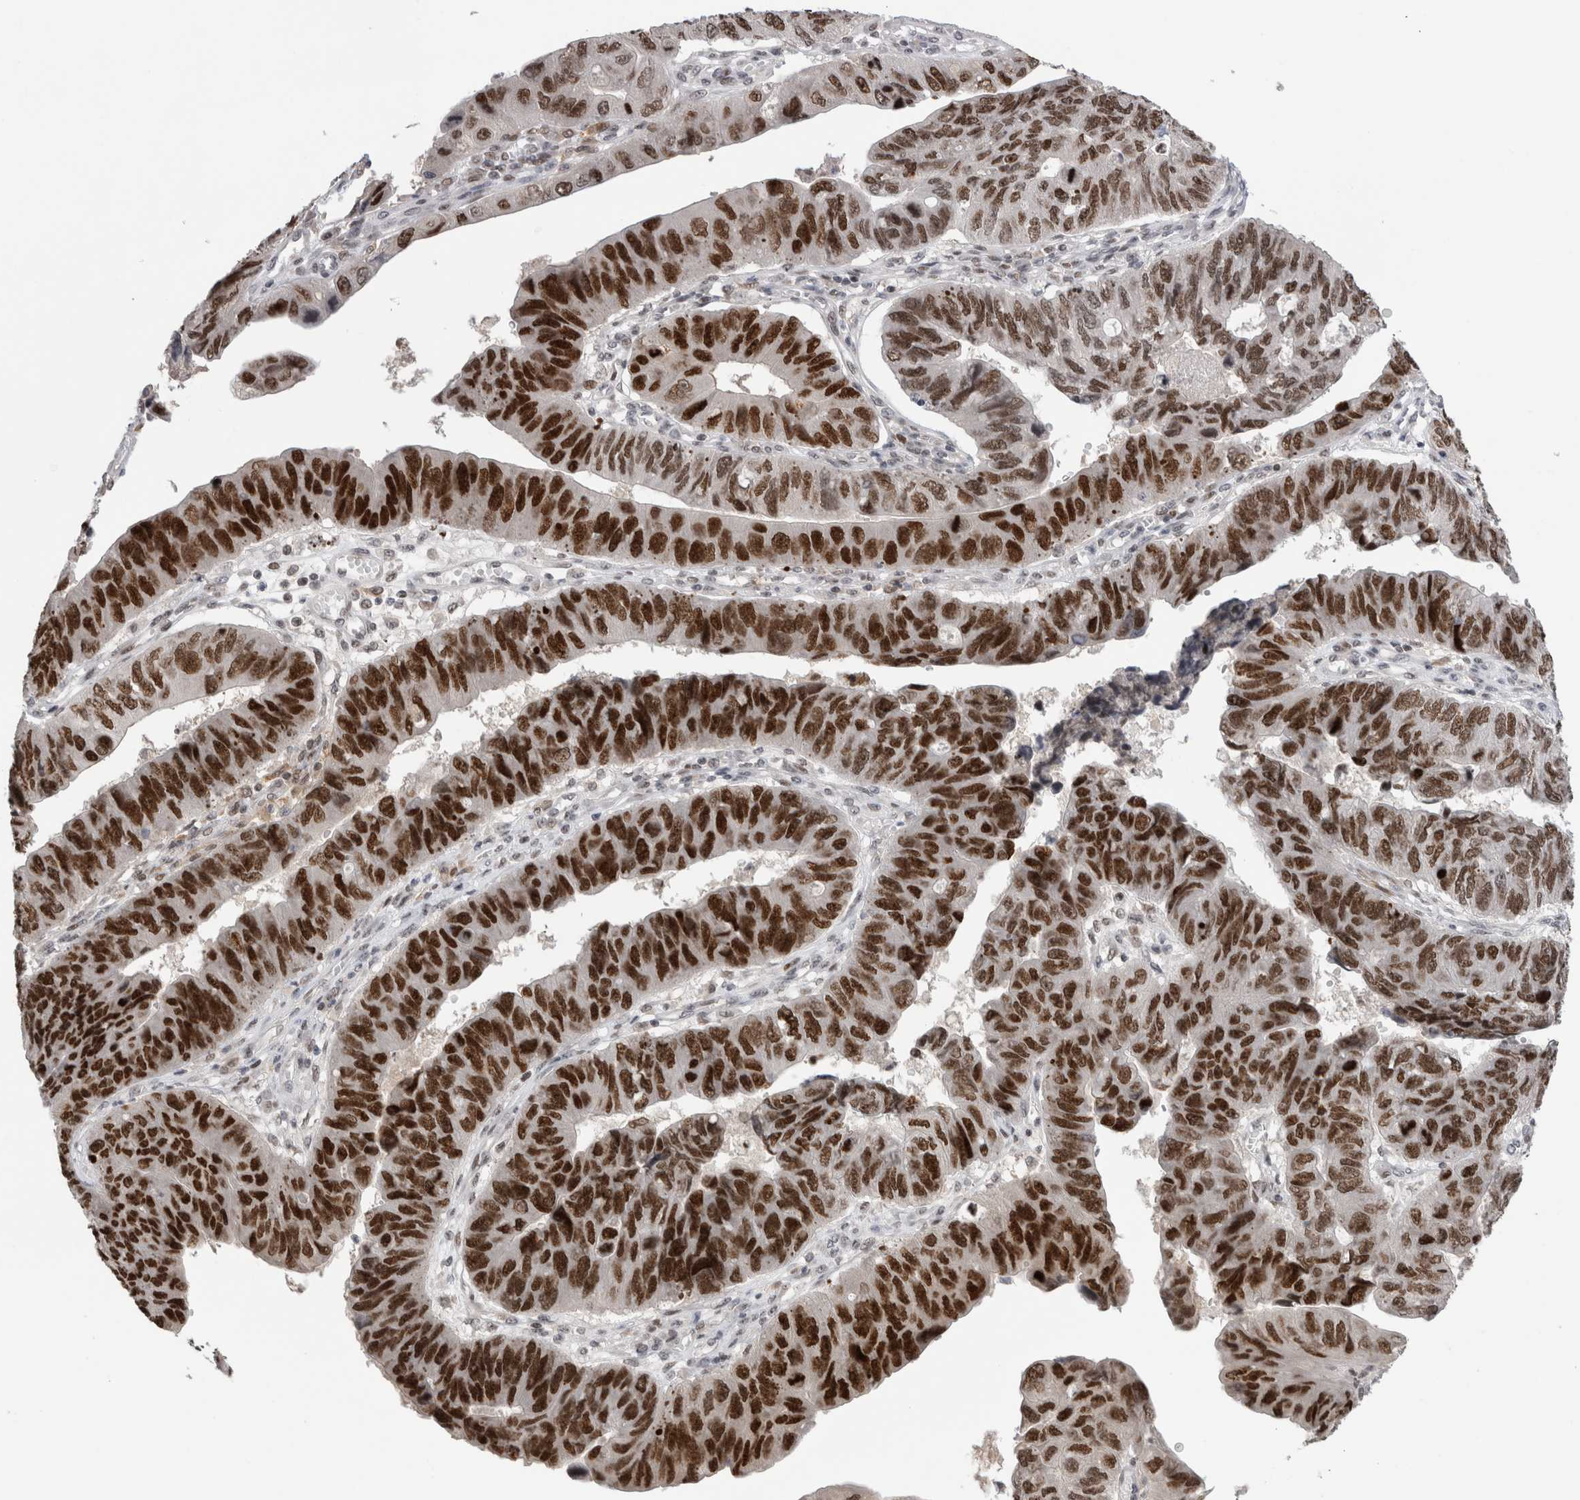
{"staining": {"intensity": "strong", "quantity": ">75%", "location": "nuclear"}, "tissue": "stomach cancer", "cell_type": "Tumor cells", "image_type": "cancer", "snomed": [{"axis": "morphology", "description": "Adenocarcinoma, NOS"}, {"axis": "topography", "description": "Stomach"}], "caption": "Immunohistochemical staining of human stomach adenocarcinoma shows high levels of strong nuclear protein staining in about >75% of tumor cells. (brown staining indicates protein expression, while blue staining denotes nuclei).", "gene": "ZNF521", "patient": {"sex": "male", "age": 59}}